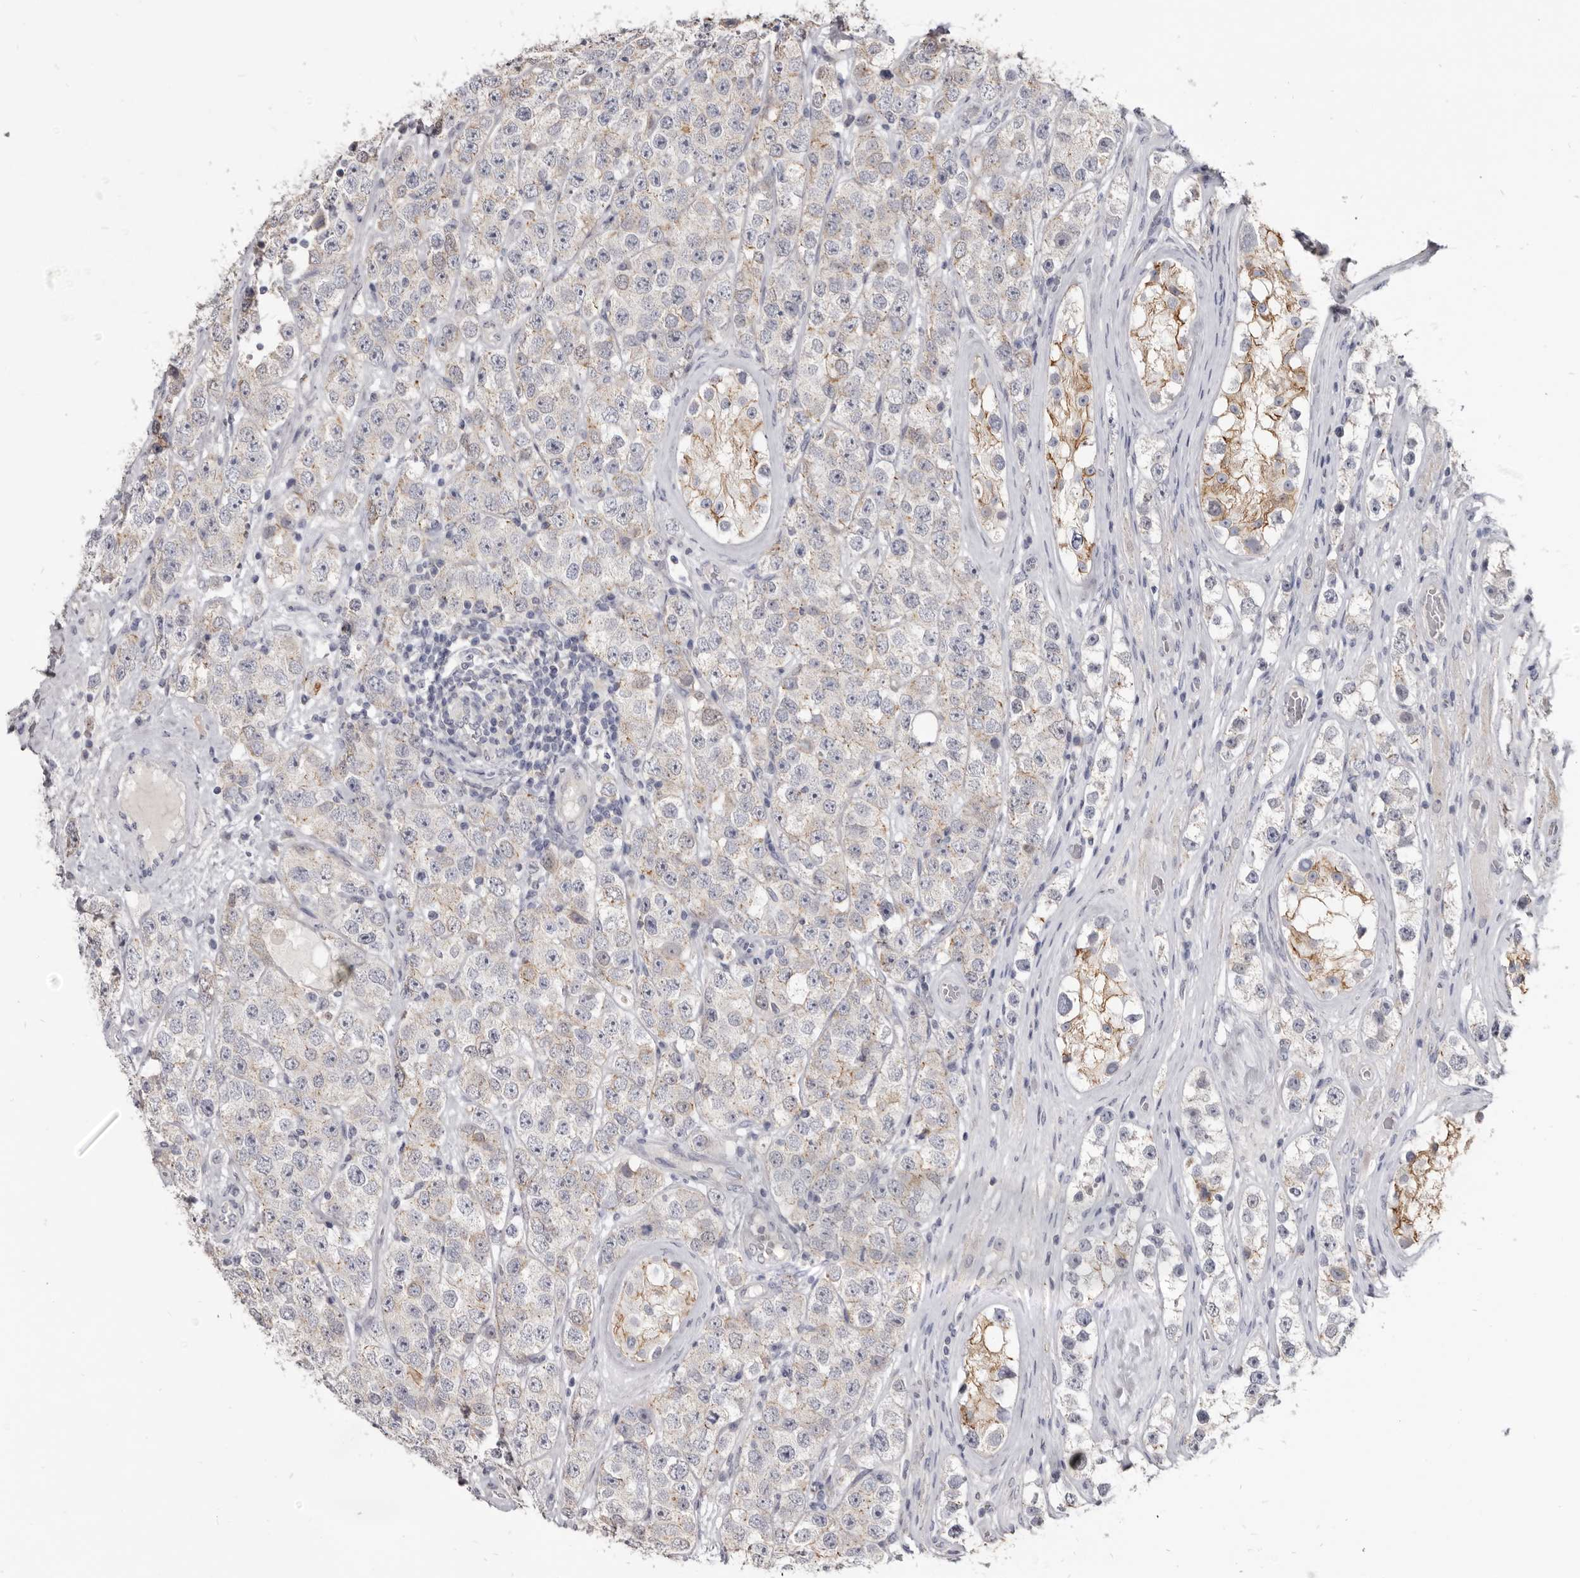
{"staining": {"intensity": "weak", "quantity": "25%-75%", "location": "cytoplasmic/membranous"}, "tissue": "testis cancer", "cell_type": "Tumor cells", "image_type": "cancer", "snomed": [{"axis": "morphology", "description": "Seminoma, NOS"}, {"axis": "topography", "description": "Testis"}], "caption": "Weak cytoplasmic/membranous staining for a protein is identified in approximately 25%-75% of tumor cells of testis cancer (seminoma) using immunohistochemistry (IHC).", "gene": "CGN", "patient": {"sex": "male", "age": 28}}